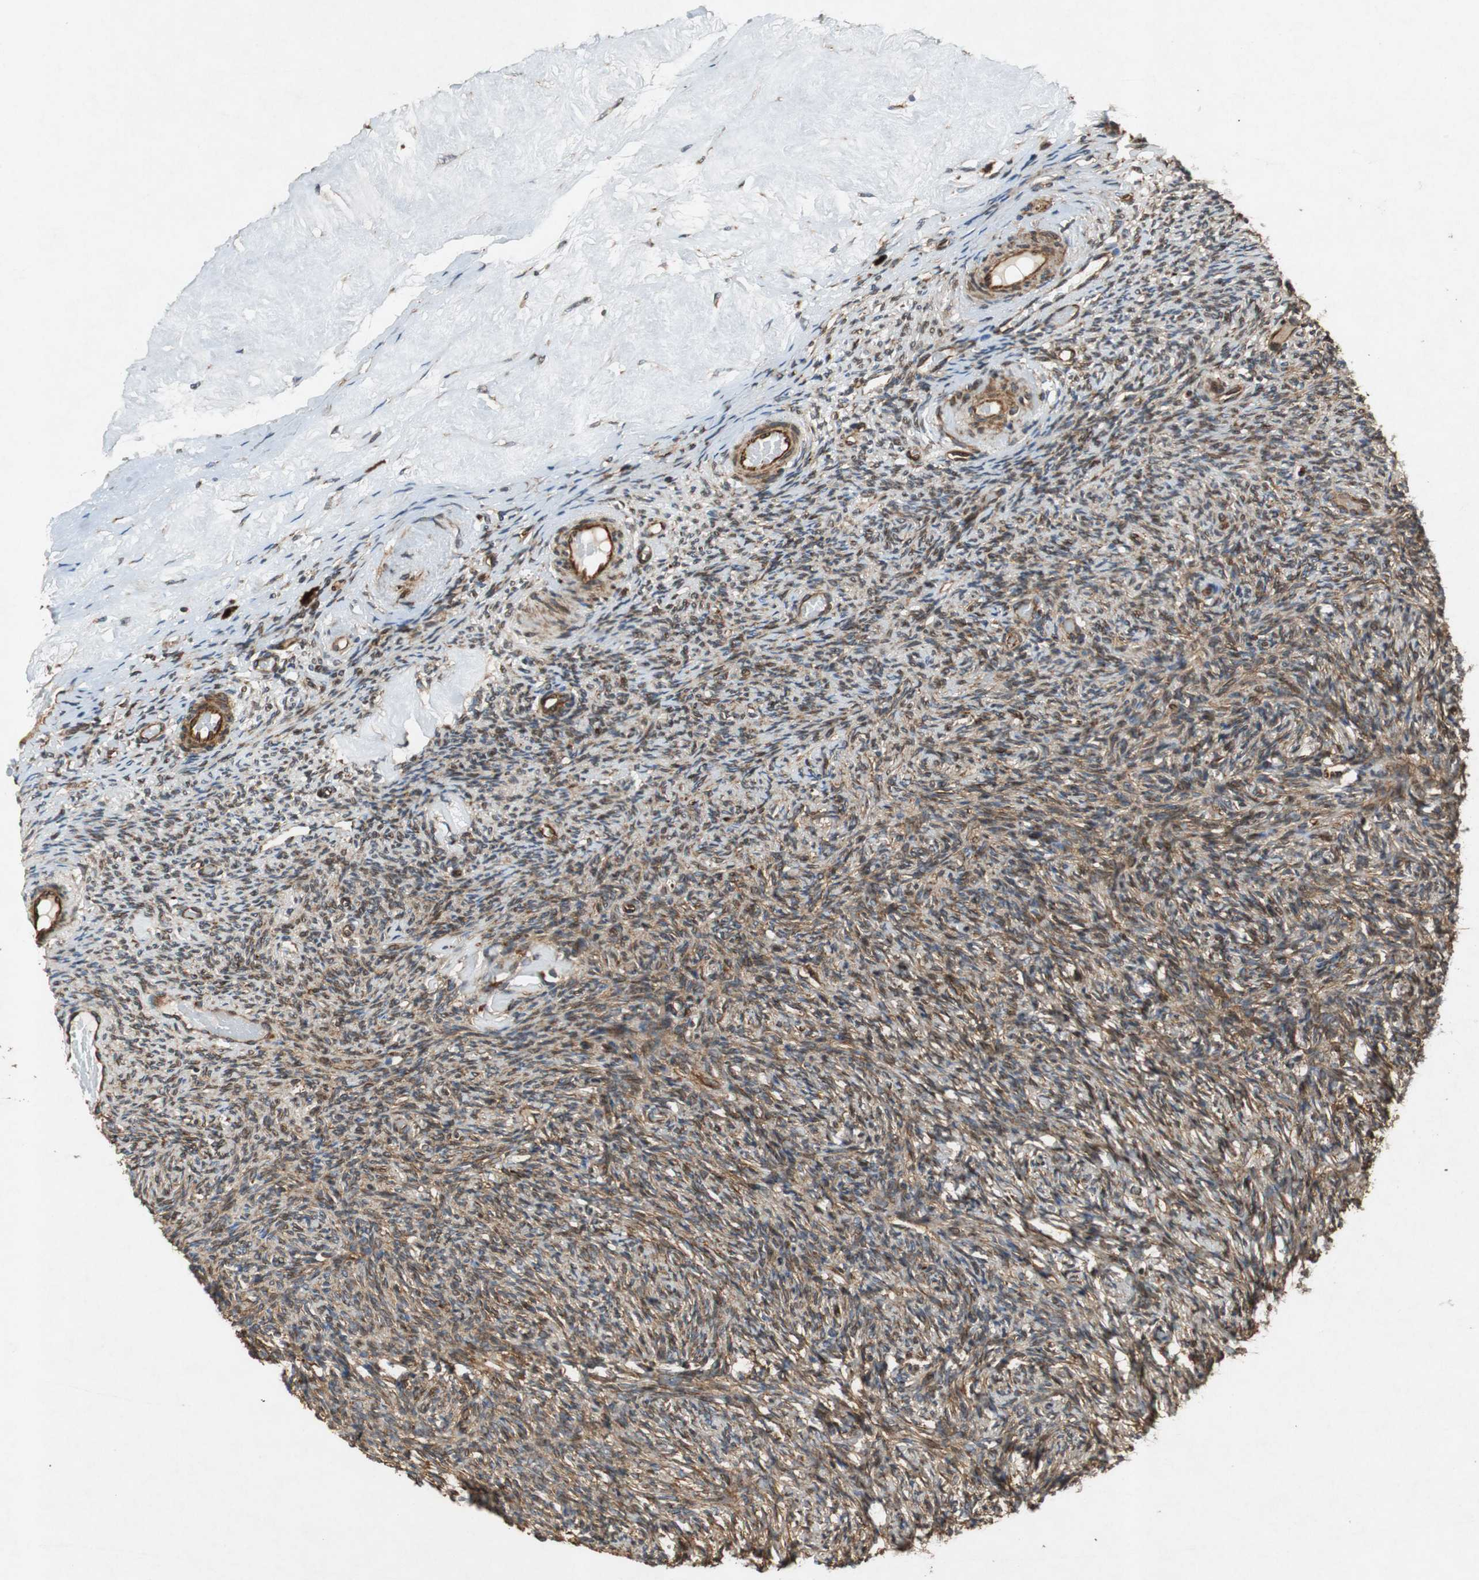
{"staining": {"intensity": "strong", "quantity": ">75%", "location": "cytoplasmic/membranous"}, "tissue": "ovary", "cell_type": "Follicle cells", "image_type": "normal", "snomed": [{"axis": "morphology", "description": "Normal tissue, NOS"}, {"axis": "topography", "description": "Ovary"}], "caption": "Immunohistochemical staining of normal ovary demonstrates high levels of strong cytoplasmic/membranous positivity in approximately >75% of follicle cells. Immunohistochemistry (ihc) stains the protein in brown and the nuclei are stained blue.", "gene": "TUBA4A", "patient": {"sex": "female", "age": 60}}